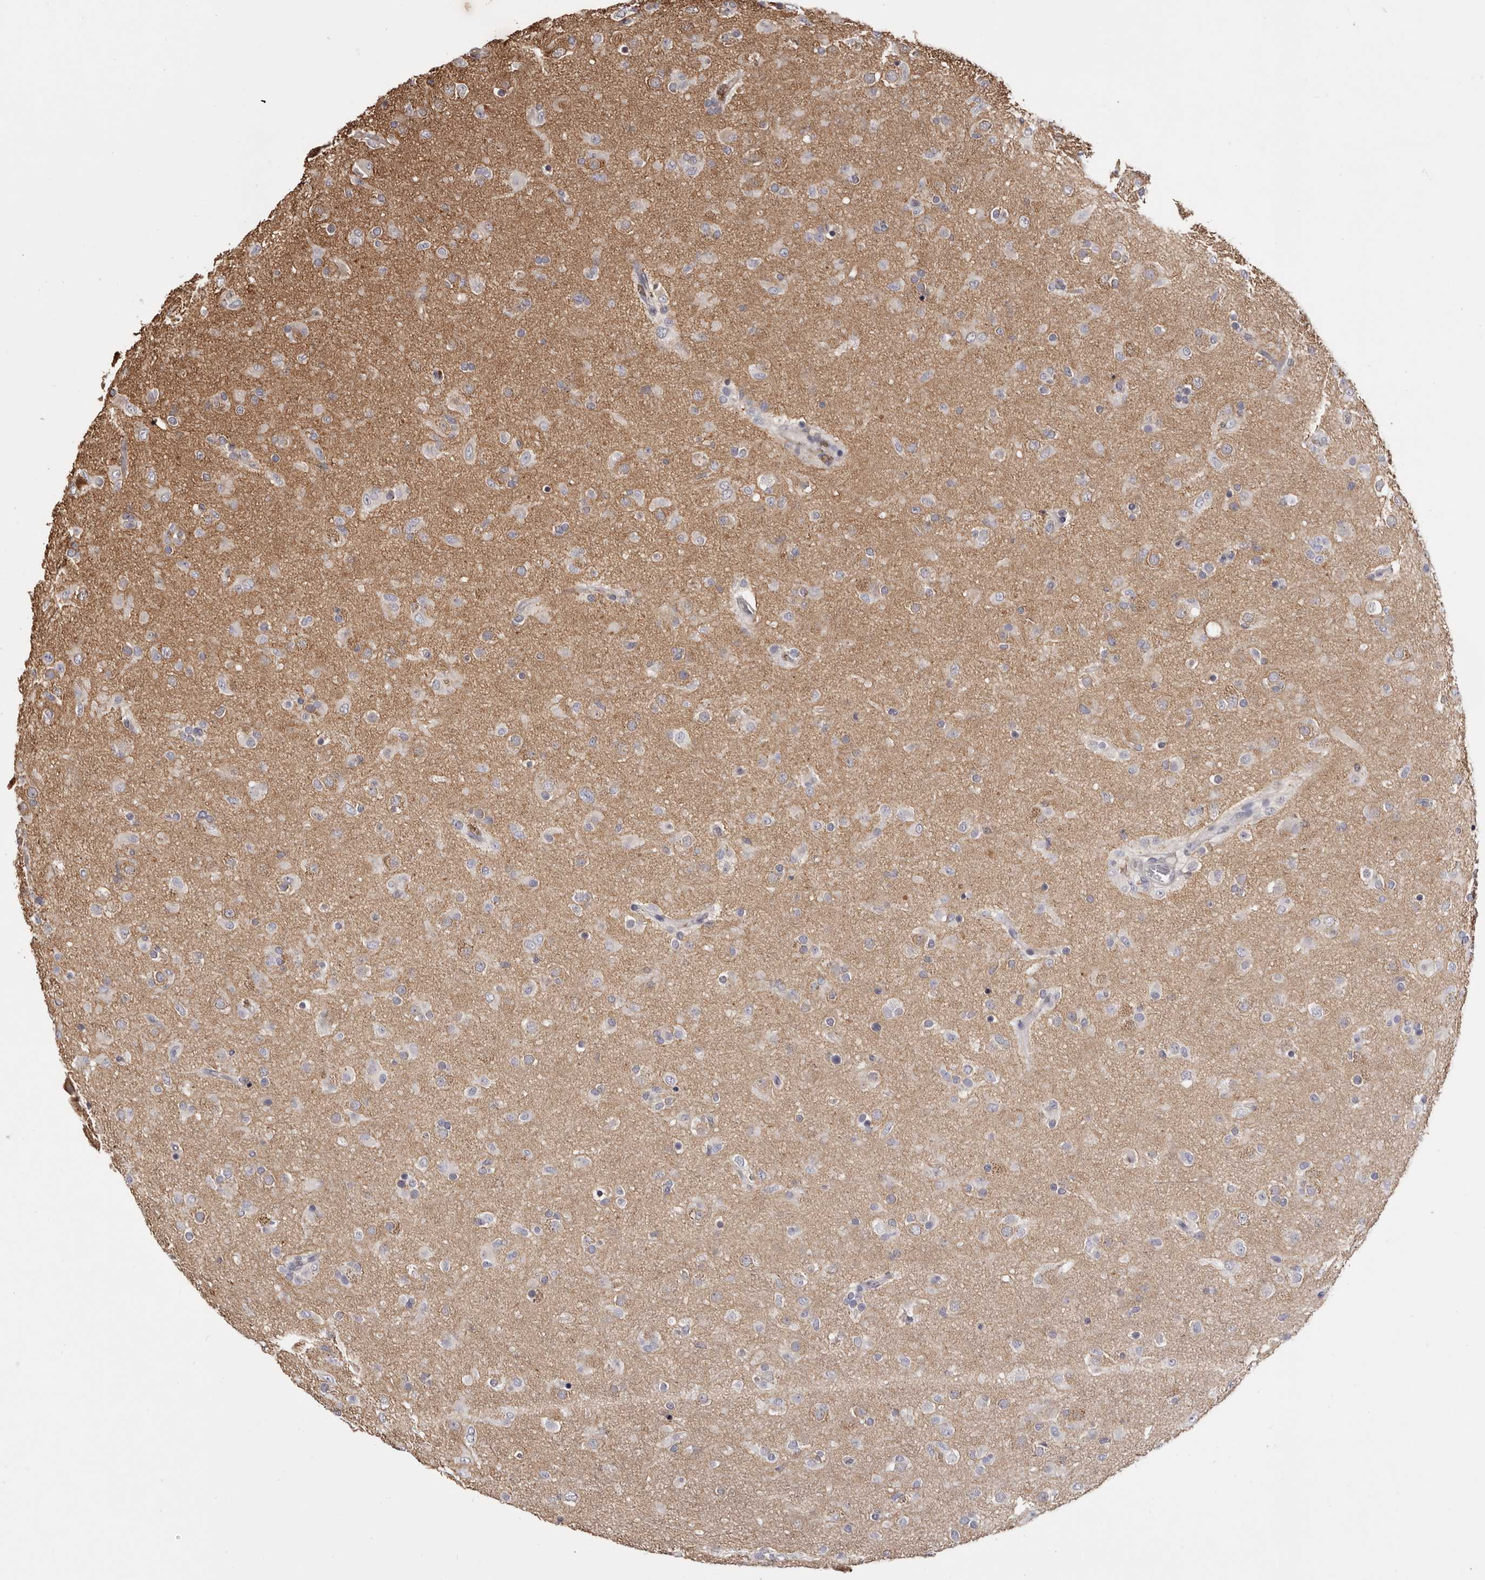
{"staining": {"intensity": "negative", "quantity": "none", "location": "none"}, "tissue": "glioma", "cell_type": "Tumor cells", "image_type": "cancer", "snomed": [{"axis": "morphology", "description": "Glioma, malignant, Low grade"}, {"axis": "topography", "description": "Brain"}], "caption": "Immunohistochemistry of glioma shows no expression in tumor cells.", "gene": "TNNI1", "patient": {"sex": "male", "age": 65}}